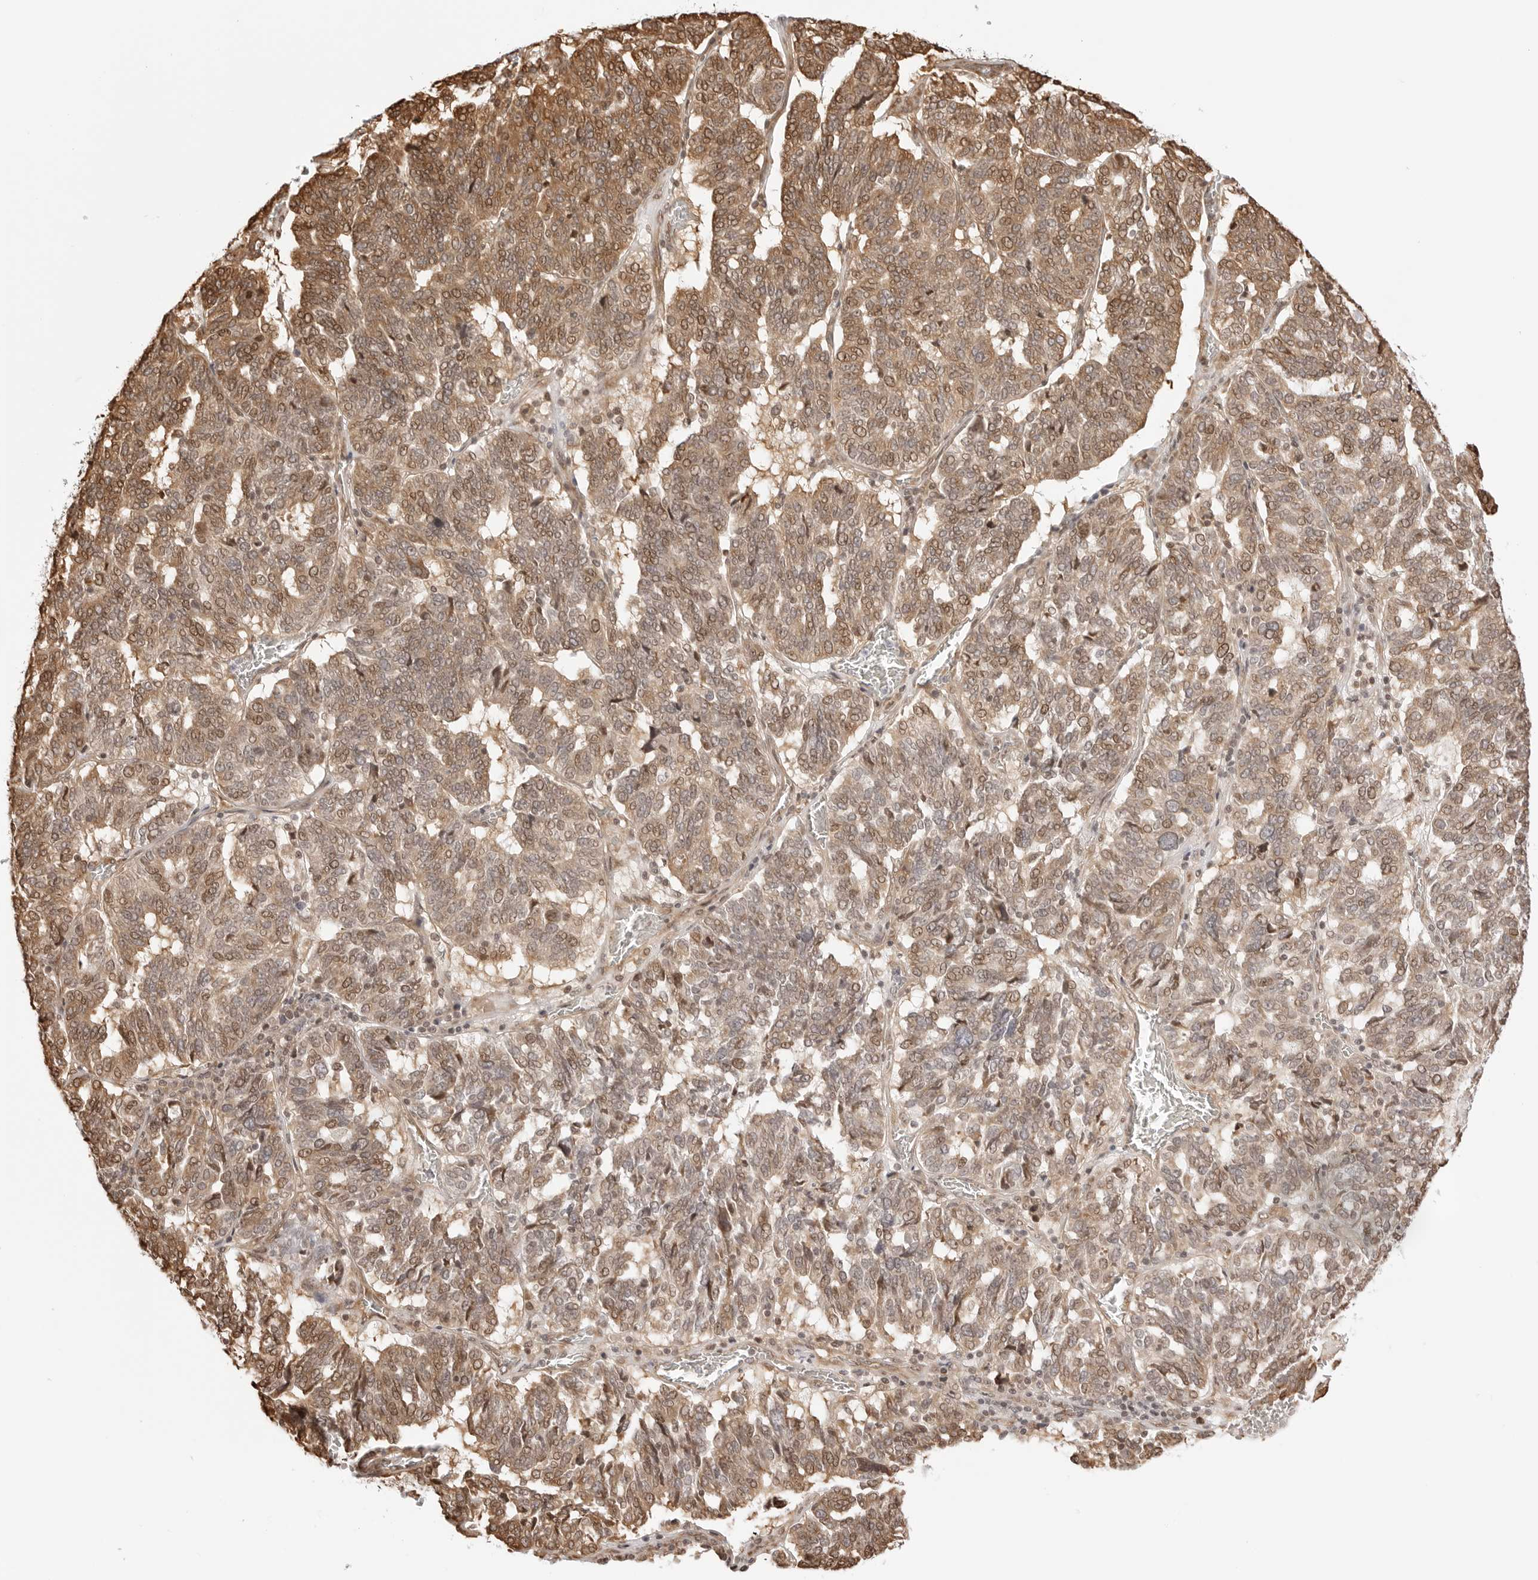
{"staining": {"intensity": "moderate", "quantity": ">75%", "location": "cytoplasmic/membranous,nuclear"}, "tissue": "ovarian cancer", "cell_type": "Tumor cells", "image_type": "cancer", "snomed": [{"axis": "morphology", "description": "Cystadenocarcinoma, serous, NOS"}, {"axis": "topography", "description": "Ovary"}], "caption": "A brown stain highlights moderate cytoplasmic/membranous and nuclear positivity of a protein in human ovarian cancer tumor cells. (Stains: DAB in brown, nuclei in blue, Microscopy: brightfield microscopy at high magnification).", "gene": "FKBP14", "patient": {"sex": "female", "age": 59}}